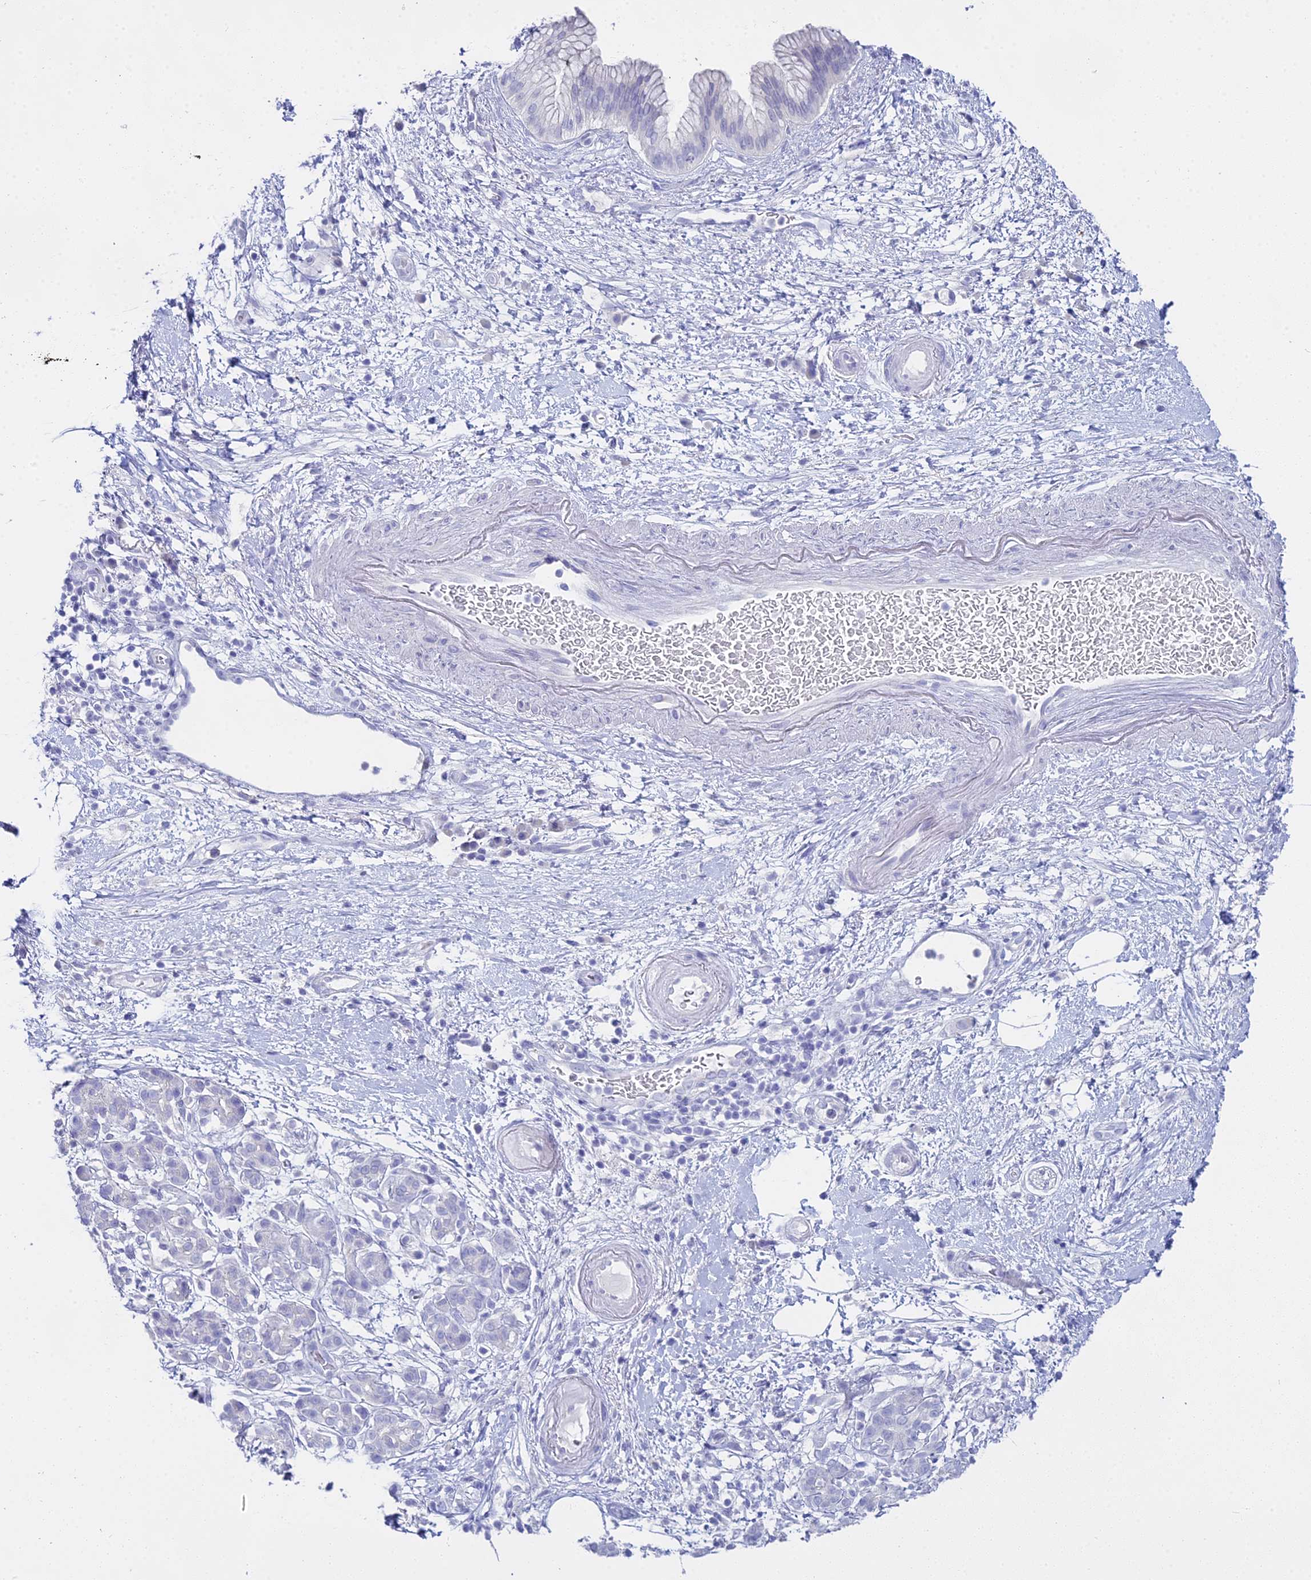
{"staining": {"intensity": "negative", "quantity": "none", "location": "none"}, "tissue": "pancreatic cancer", "cell_type": "Tumor cells", "image_type": "cancer", "snomed": [{"axis": "morphology", "description": "Adenocarcinoma, NOS"}, {"axis": "topography", "description": "Pancreas"}], "caption": "High power microscopy micrograph of an IHC micrograph of pancreatic cancer, revealing no significant positivity in tumor cells.", "gene": "S100A7", "patient": {"sex": "female", "age": 73}}